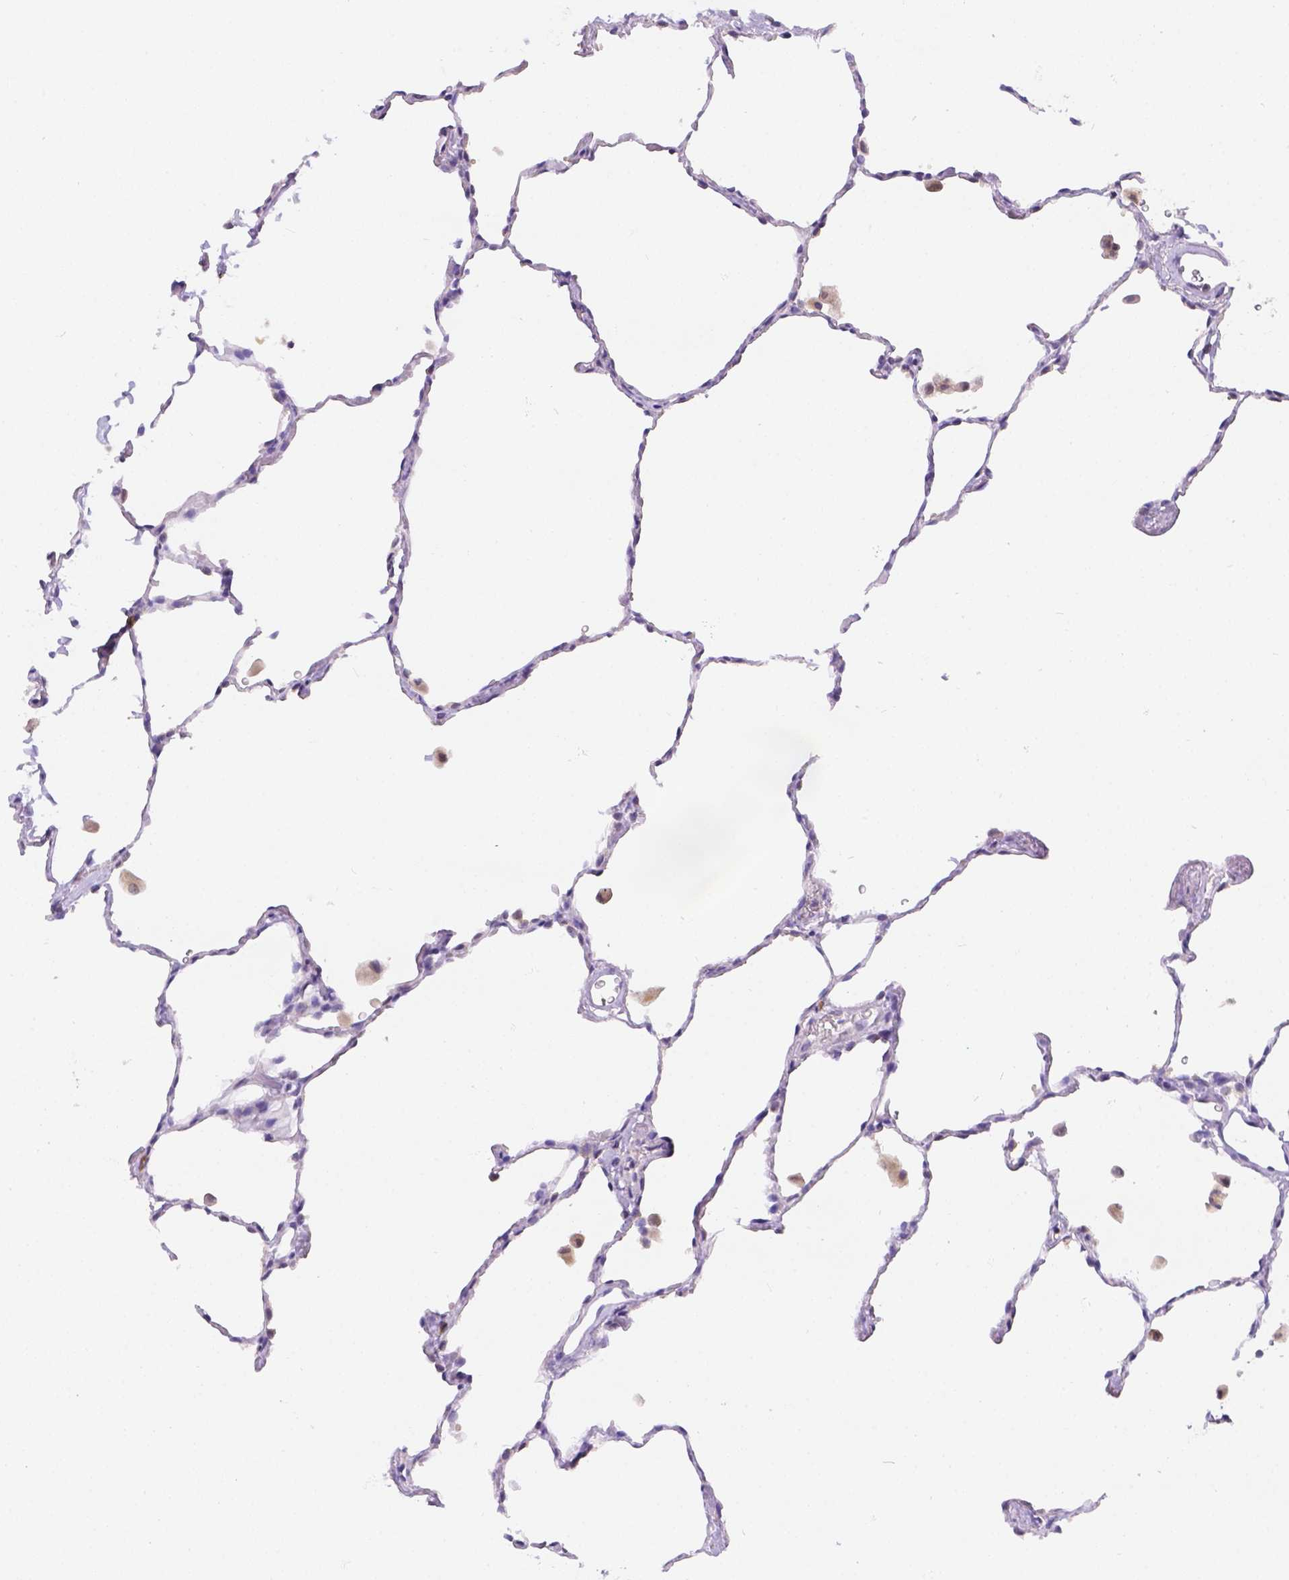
{"staining": {"intensity": "negative", "quantity": "none", "location": "none"}, "tissue": "lung", "cell_type": "Alveolar cells", "image_type": "normal", "snomed": [{"axis": "morphology", "description": "Normal tissue, NOS"}, {"axis": "topography", "description": "Lung"}], "caption": "DAB immunohistochemical staining of unremarkable lung shows no significant positivity in alveolar cells.", "gene": "CD96", "patient": {"sex": "female", "age": 47}}